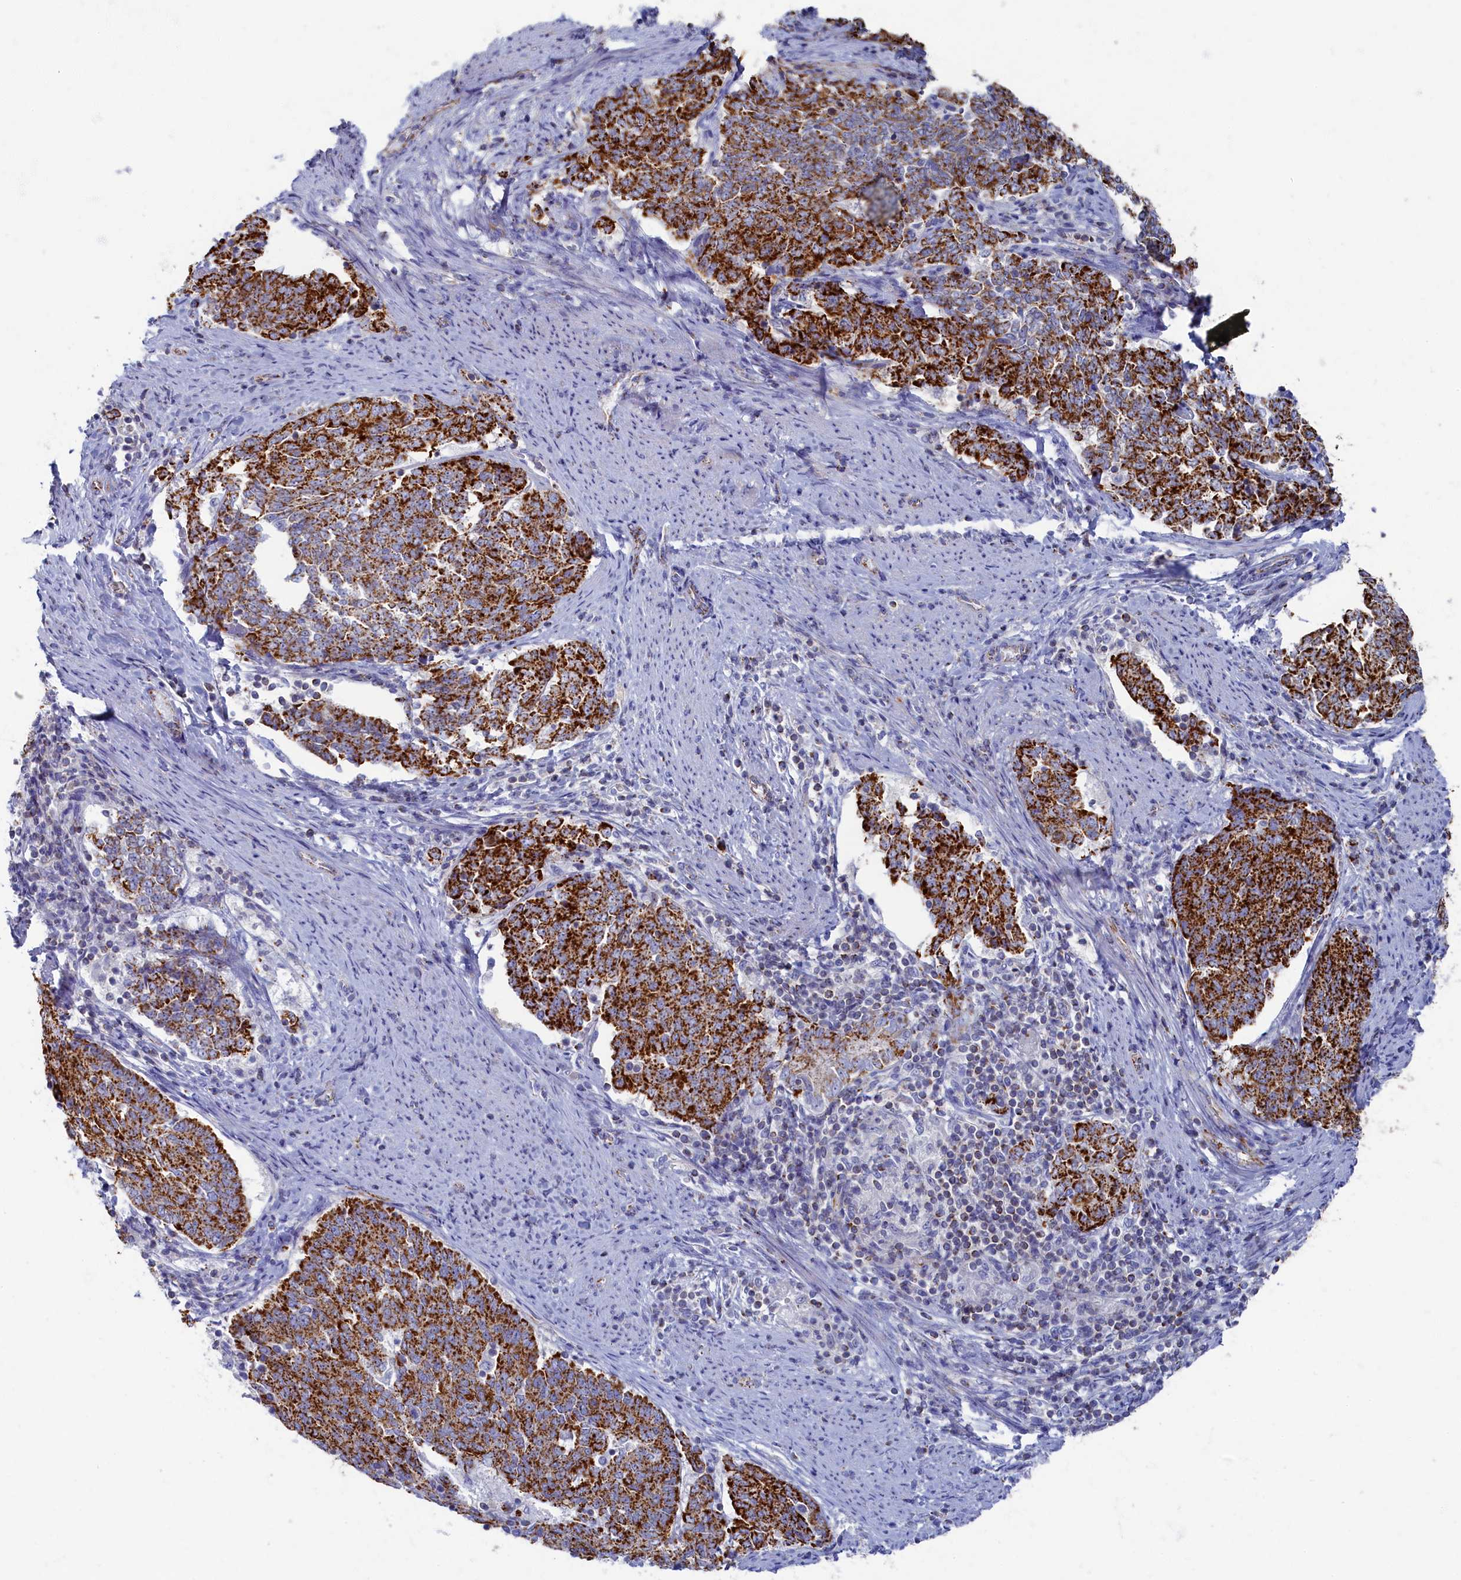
{"staining": {"intensity": "strong", "quantity": ">75%", "location": "cytoplasmic/membranous"}, "tissue": "endometrial cancer", "cell_type": "Tumor cells", "image_type": "cancer", "snomed": [{"axis": "morphology", "description": "Adenocarcinoma, NOS"}, {"axis": "topography", "description": "Endometrium"}], "caption": "Protein analysis of endometrial adenocarcinoma tissue exhibits strong cytoplasmic/membranous positivity in about >75% of tumor cells. The protein of interest is stained brown, and the nuclei are stained in blue (DAB IHC with brightfield microscopy, high magnification).", "gene": "OCIAD2", "patient": {"sex": "female", "age": 80}}